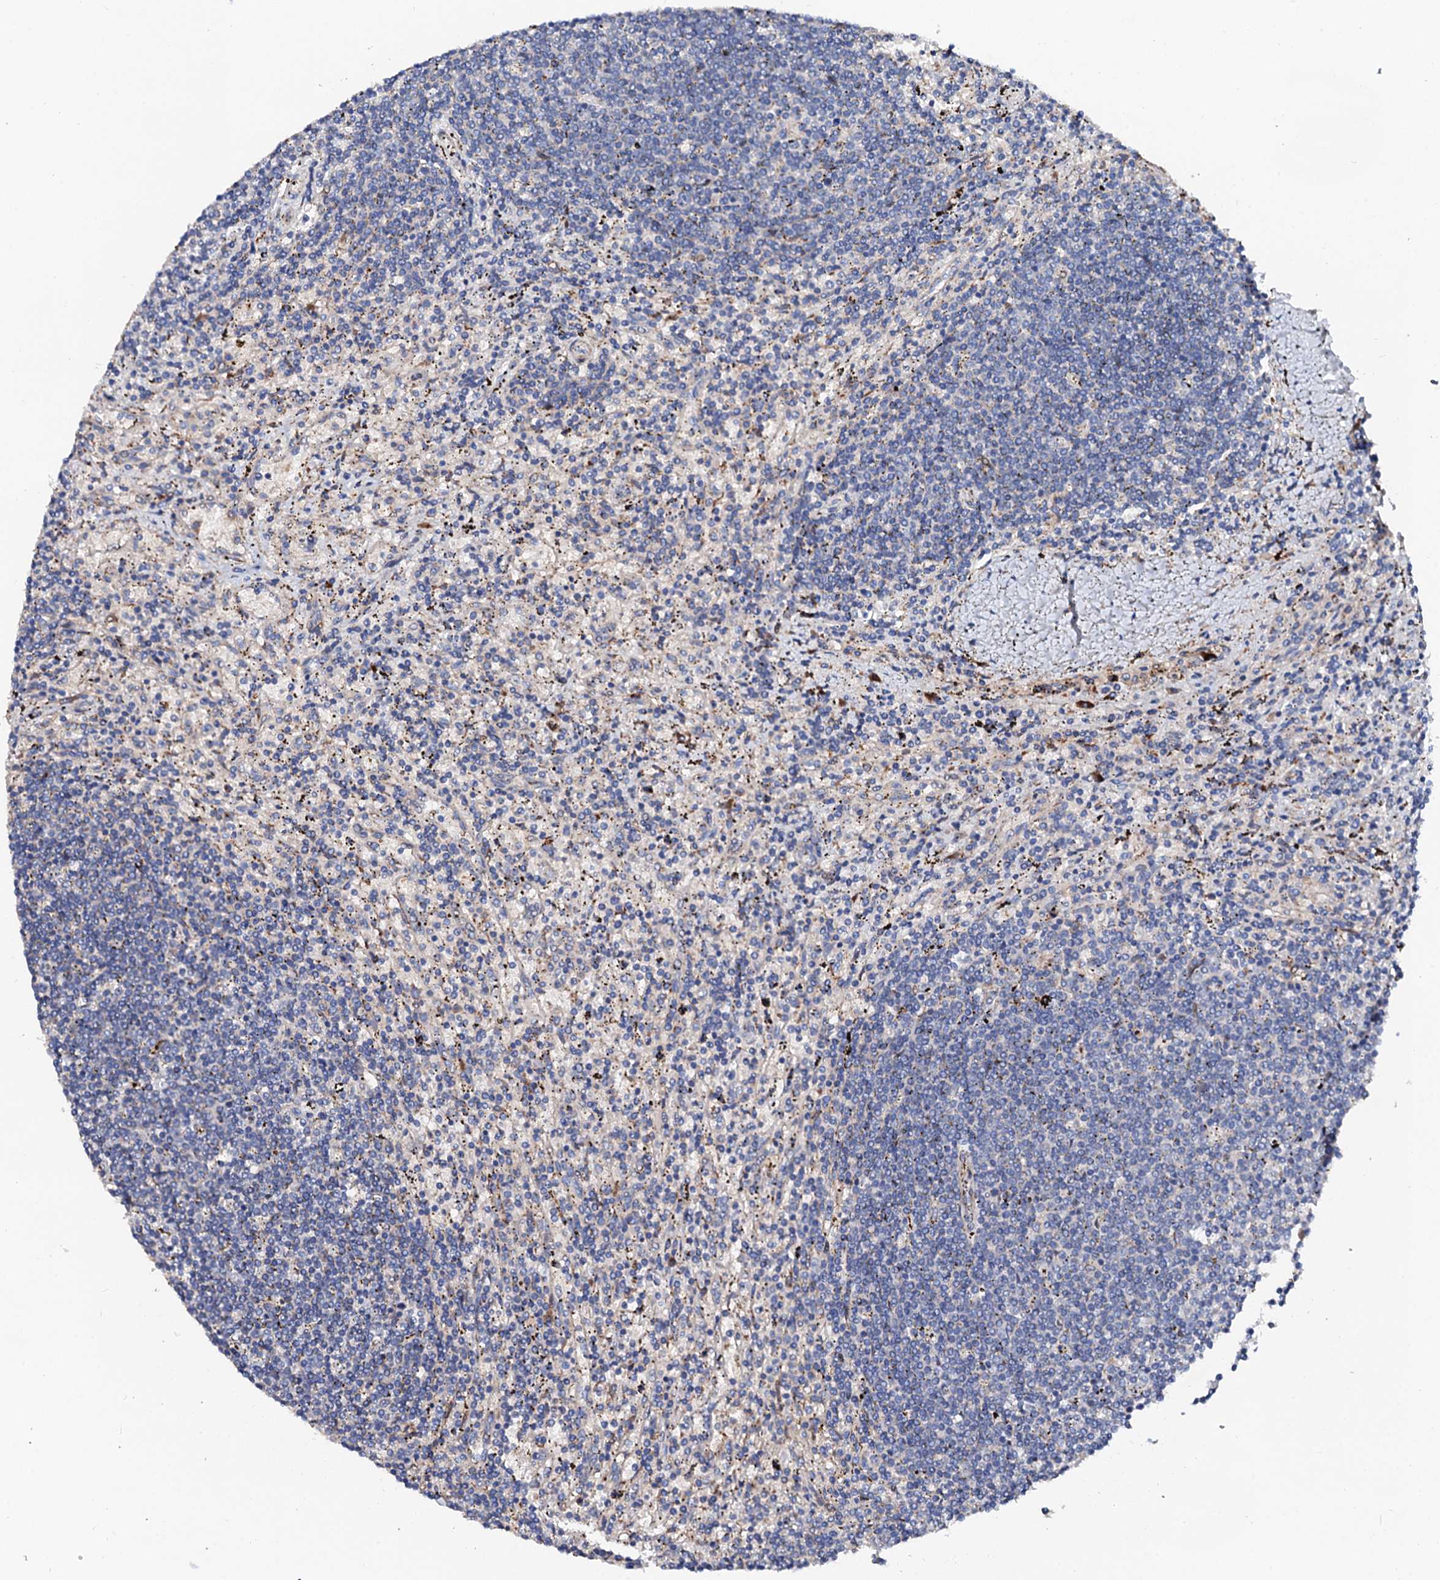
{"staining": {"intensity": "negative", "quantity": "none", "location": "none"}, "tissue": "lymphoma", "cell_type": "Tumor cells", "image_type": "cancer", "snomed": [{"axis": "morphology", "description": "Malignant lymphoma, non-Hodgkin's type, Low grade"}, {"axis": "topography", "description": "Spleen"}], "caption": "Tumor cells show no significant protein positivity in low-grade malignant lymphoma, non-Hodgkin's type.", "gene": "SLC10A7", "patient": {"sex": "male", "age": 76}}